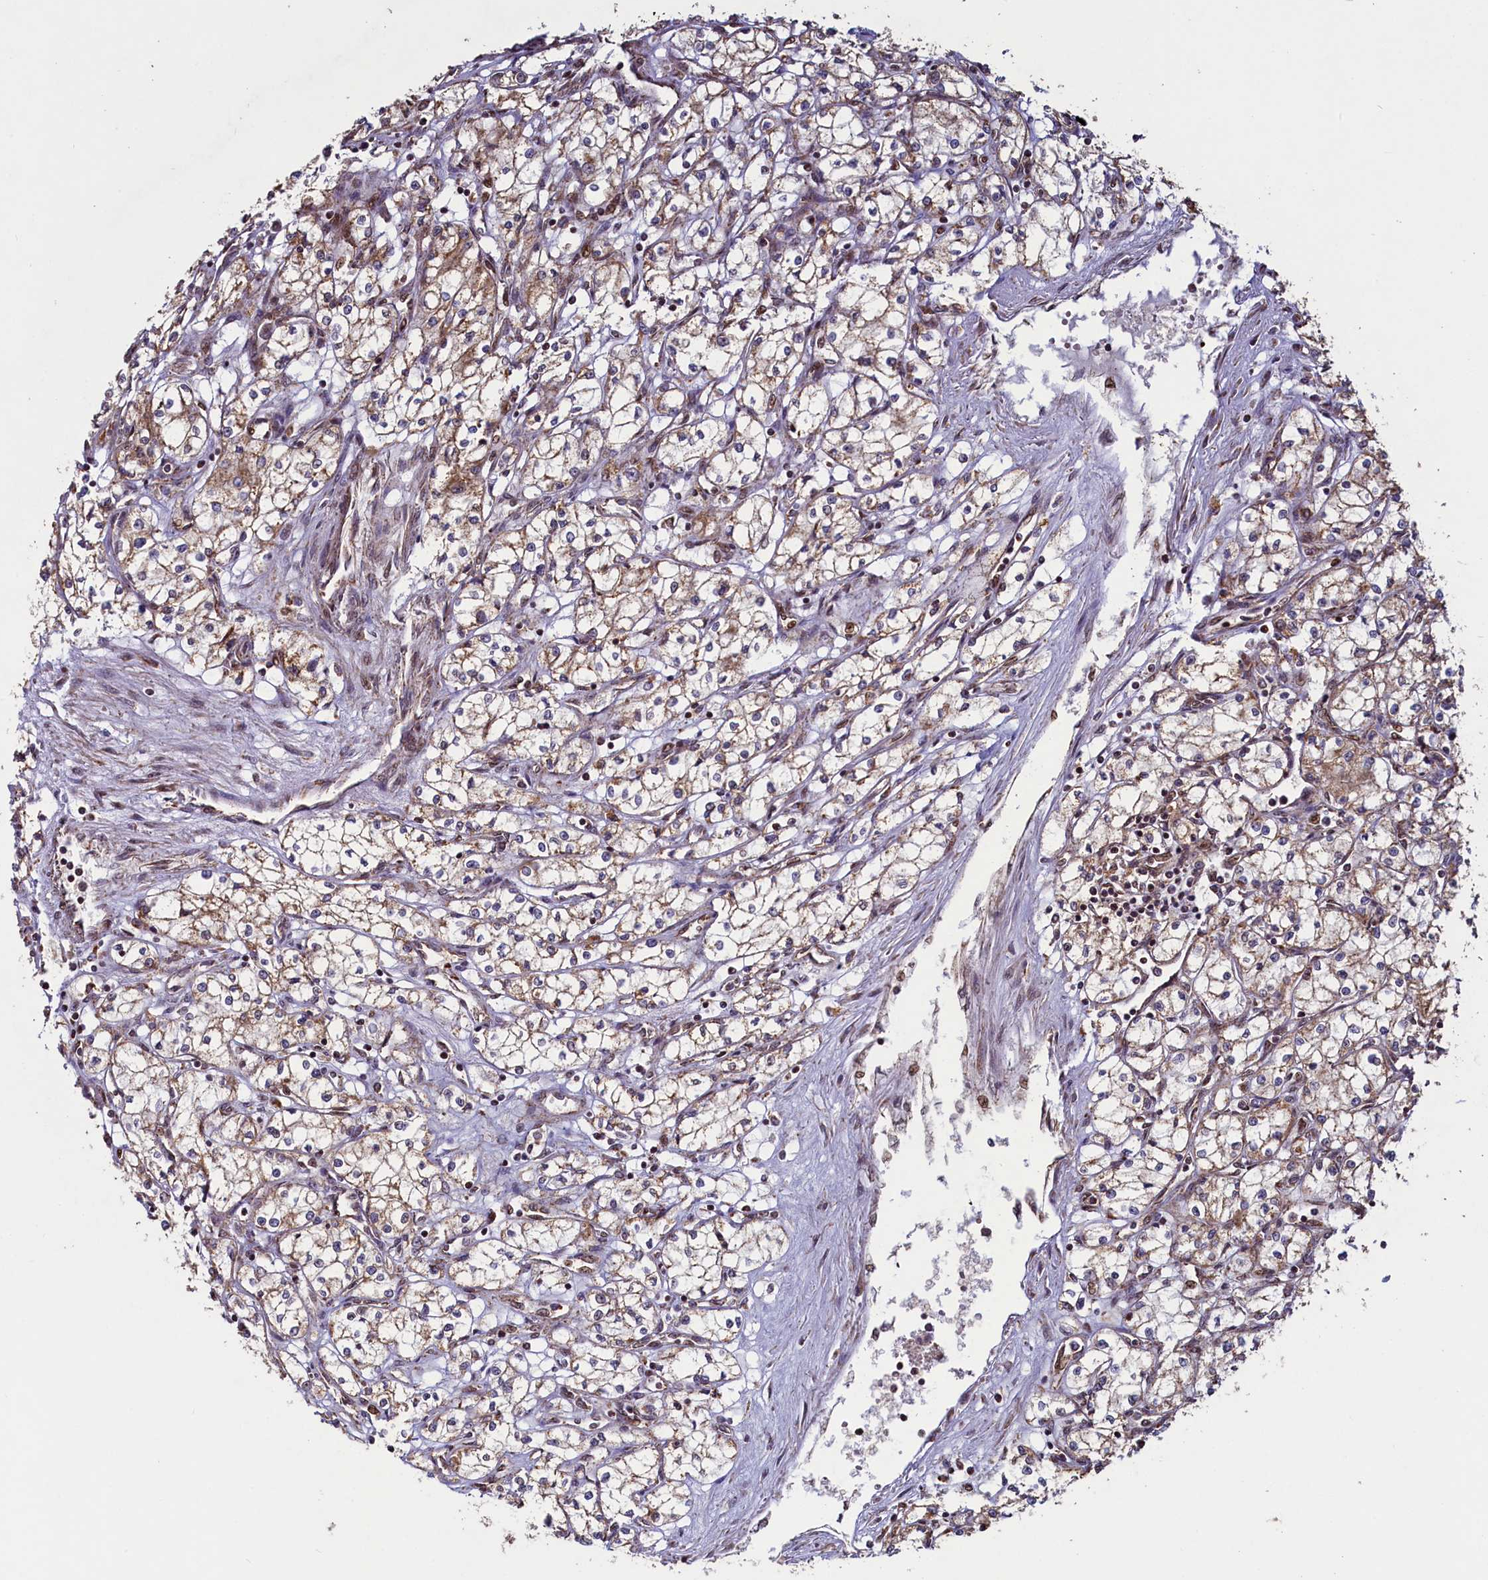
{"staining": {"intensity": "weak", "quantity": ">75%", "location": "cytoplasmic/membranous"}, "tissue": "renal cancer", "cell_type": "Tumor cells", "image_type": "cancer", "snomed": [{"axis": "morphology", "description": "Adenocarcinoma, NOS"}, {"axis": "topography", "description": "Kidney"}], "caption": "Immunohistochemical staining of human renal cancer demonstrates low levels of weak cytoplasmic/membranous positivity in about >75% of tumor cells.", "gene": "ZNF577", "patient": {"sex": "male", "age": 59}}